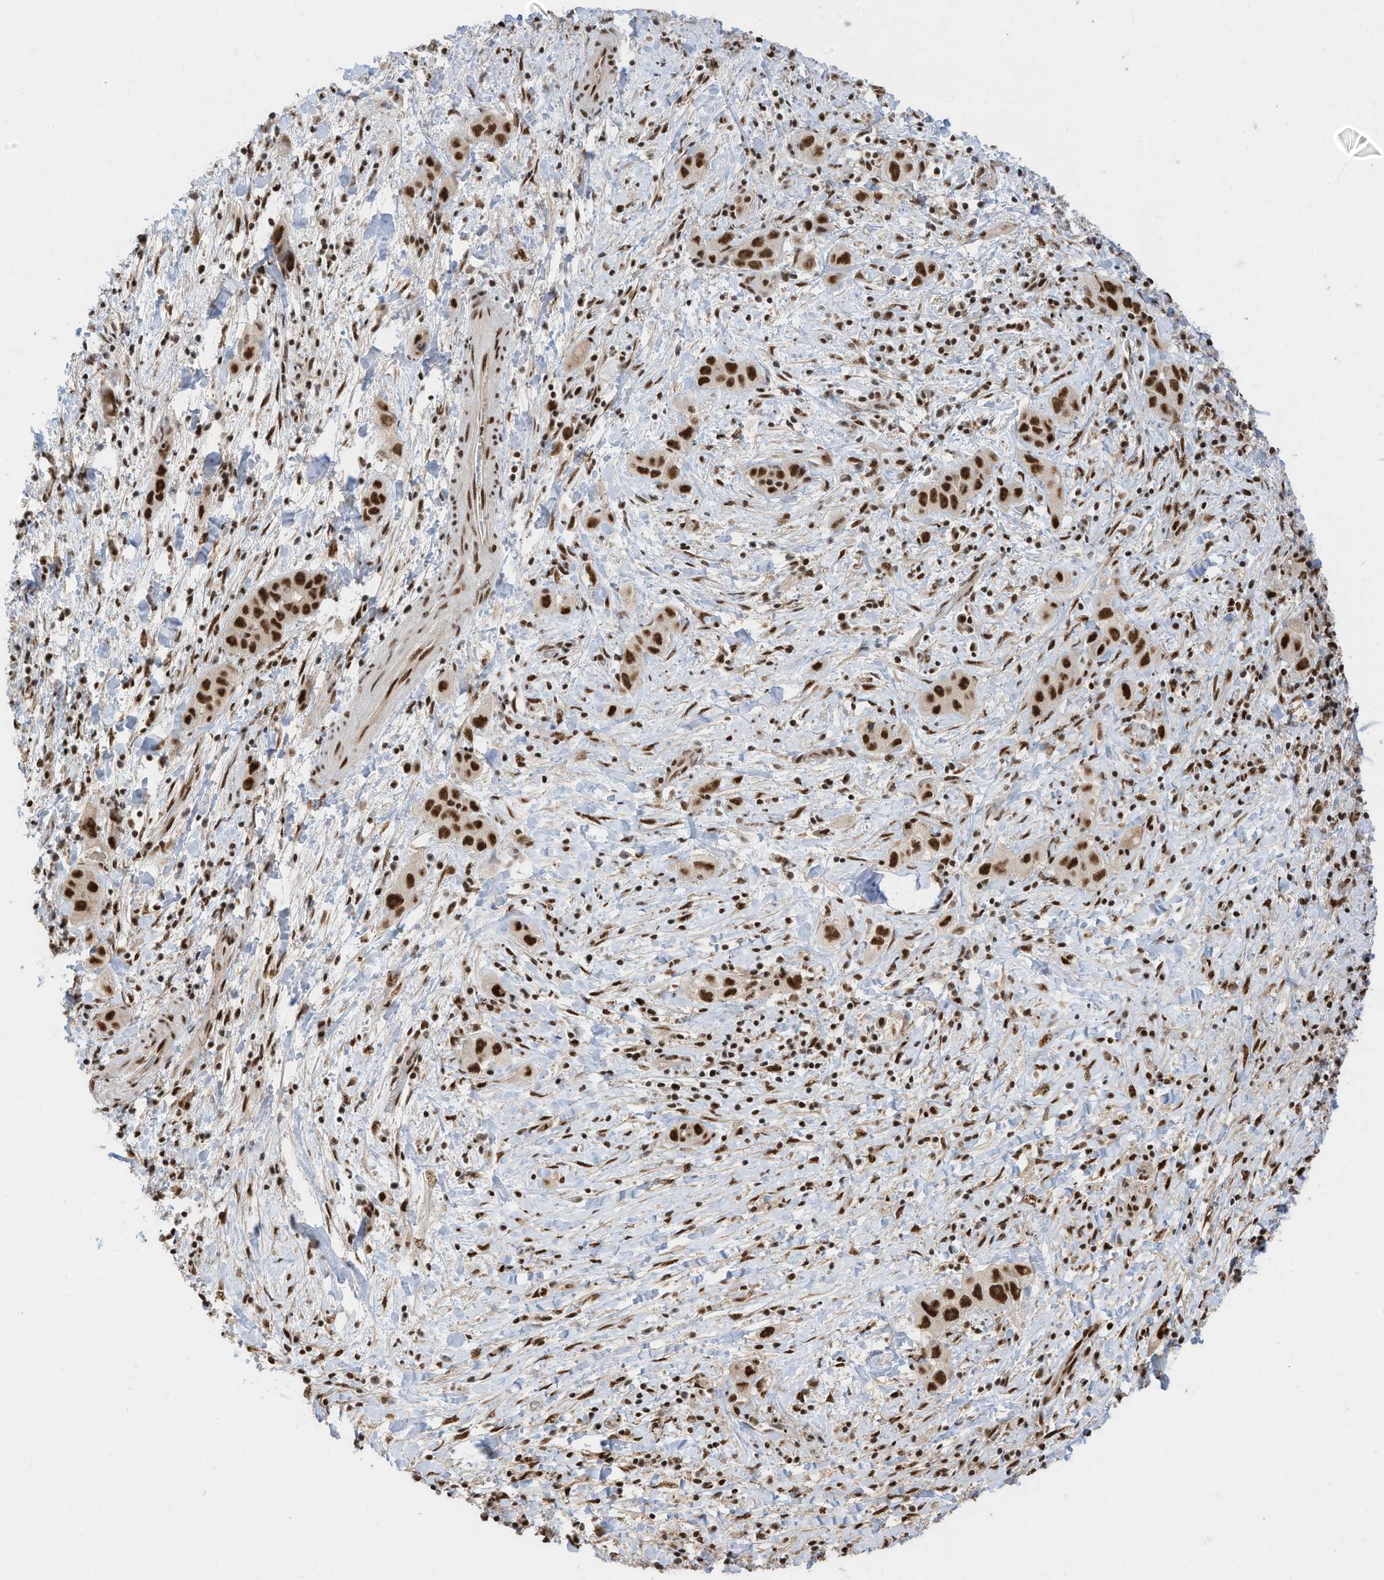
{"staining": {"intensity": "strong", "quantity": ">75%", "location": "nuclear"}, "tissue": "liver cancer", "cell_type": "Tumor cells", "image_type": "cancer", "snomed": [{"axis": "morphology", "description": "Cholangiocarcinoma"}, {"axis": "topography", "description": "Liver"}], "caption": "Immunohistochemical staining of liver cholangiocarcinoma shows high levels of strong nuclear protein staining in about >75% of tumor cells.", "gene": "SF3A3", "patient": {"sex": "female", "age": 52}}